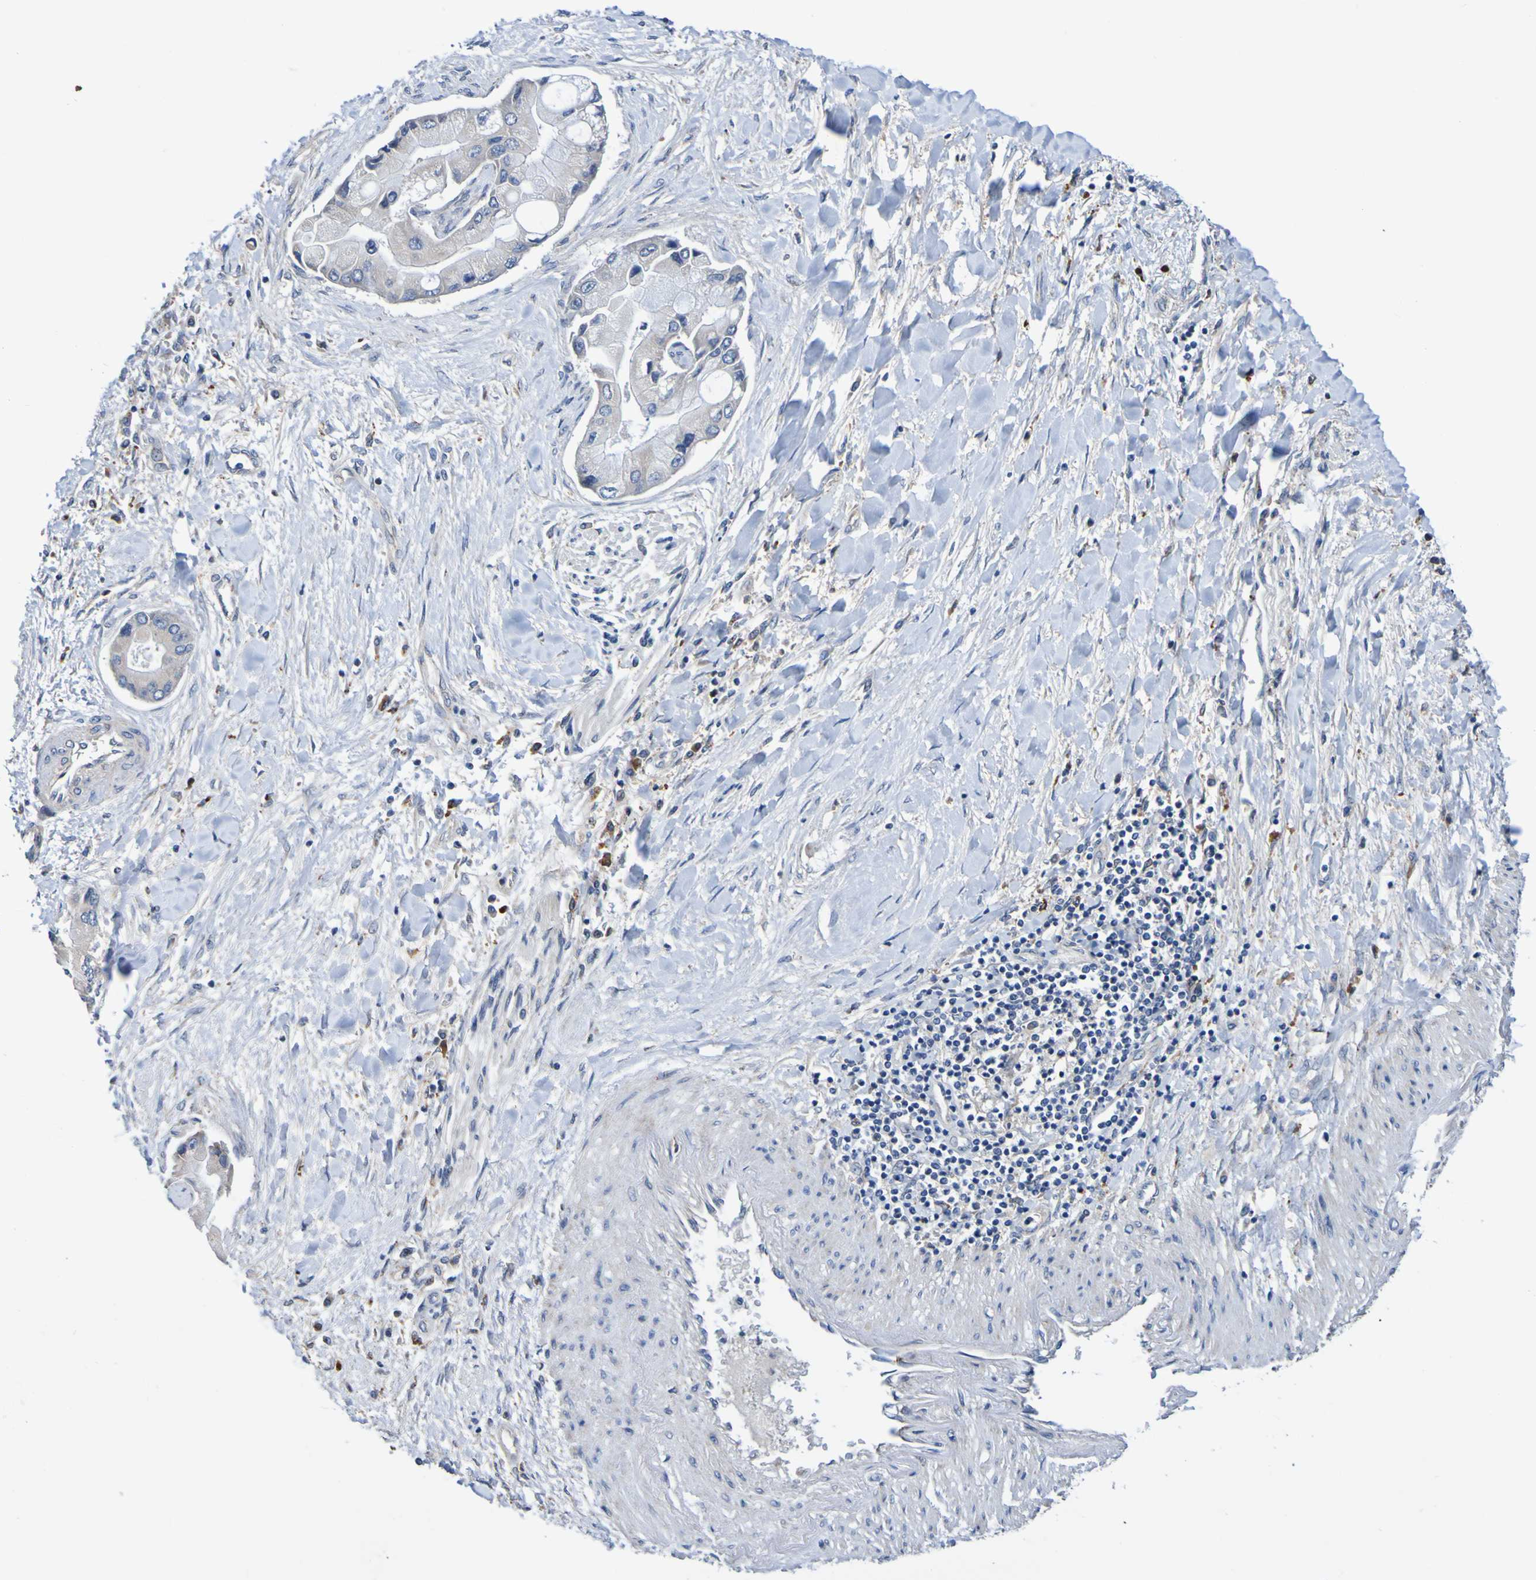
{"staining": {"intensity": "weak", "quantity": ">75%", "location": "cytoplasmic/membranous"}, "tissue": "liver cancer", "cell_type": "Tumor cells", "image_type": "cancer", "snomed": [{"axis": "morphology", "description": "Cholangiocarcinoma"}, {"axis": "topography", "description": "Liver"}], "caption": "Immunohistochemical staining of human liver cancer displays low levels of weak cytoplasmic/membranous protein staining in approximately >75% of tumor cells.", "gene": "METAP2", "patient": {"sex": "male", "age": 50}}